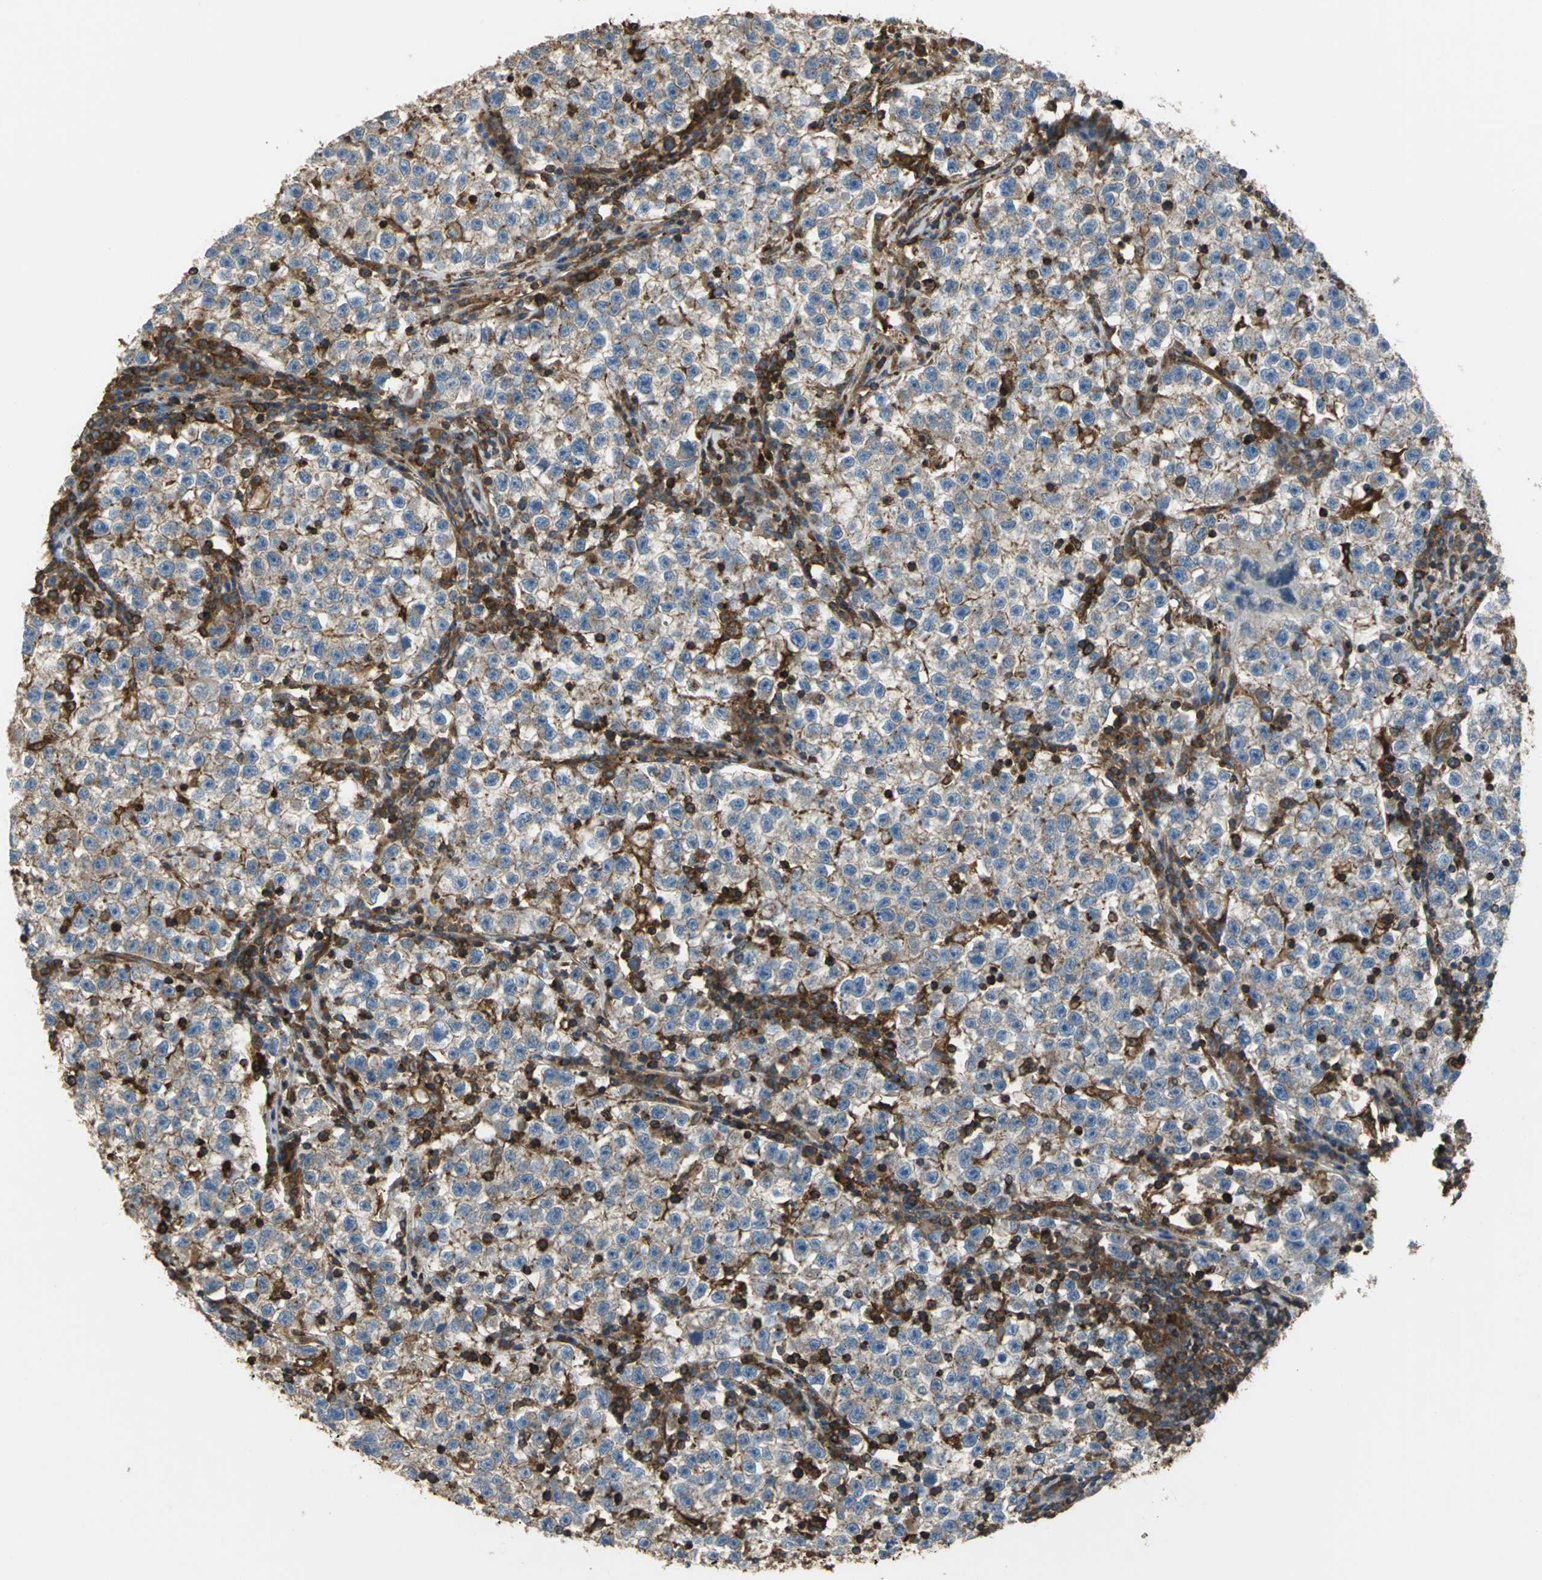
{"staining": {"intensity": "moderate", "quantity": "<25%", "location": "cytoplasmic/membranous"}, "tissue": "testis cancer", "cell_type": "Tumor cells", "image_type": "cancer", "snomed": [{"axis": "morphology", "description": "Seminoma, NOS"}, {"axis": "topography", "description": "Testis"}], "caption": "Moderate cytoplasmic/membranous expression for a protein is appreciated in about <25% of tumor cells of testis seminoma using immunohistochemistry.", "gene": "TLN1", "patient": {"sex": "male", "age": 22}}